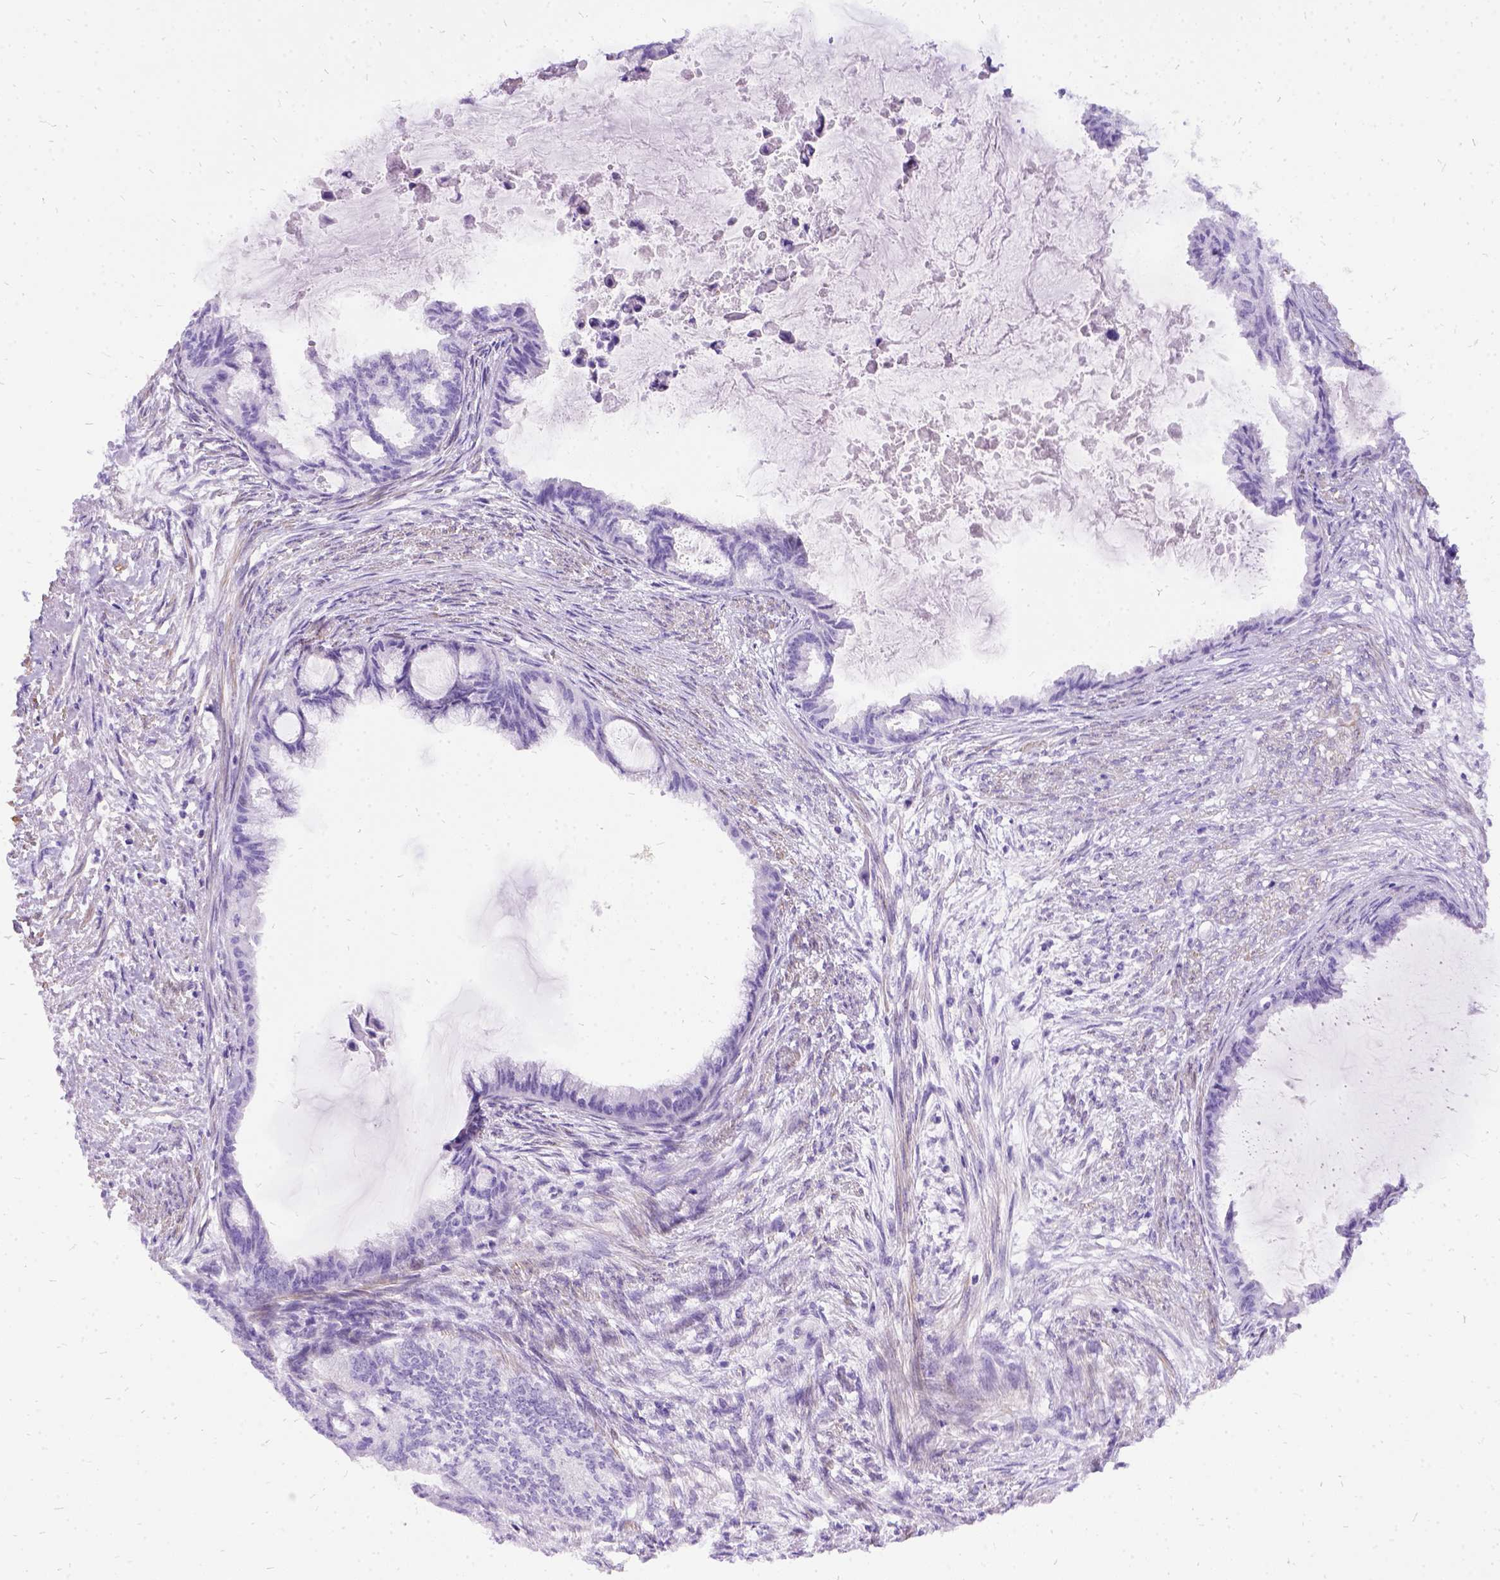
{"staining": {"intensity": "negative", "quantity": "none", "location": "none"}, "tissue": "endometrial cancer", "cell_type": "Tumor cells", "image_type": "cancer", "snomed": [{"axis": "morphology", "description": "Adenocarcinoma, NOS"}, {"axis": "topography", "description": "Endometrium"}], "caption": "A histopathology image of human endometrial adenocarcinoma is negative for staining in tumor cells.", "gene": "PRG2", "patient": {"sex": "female", "age": 86}}